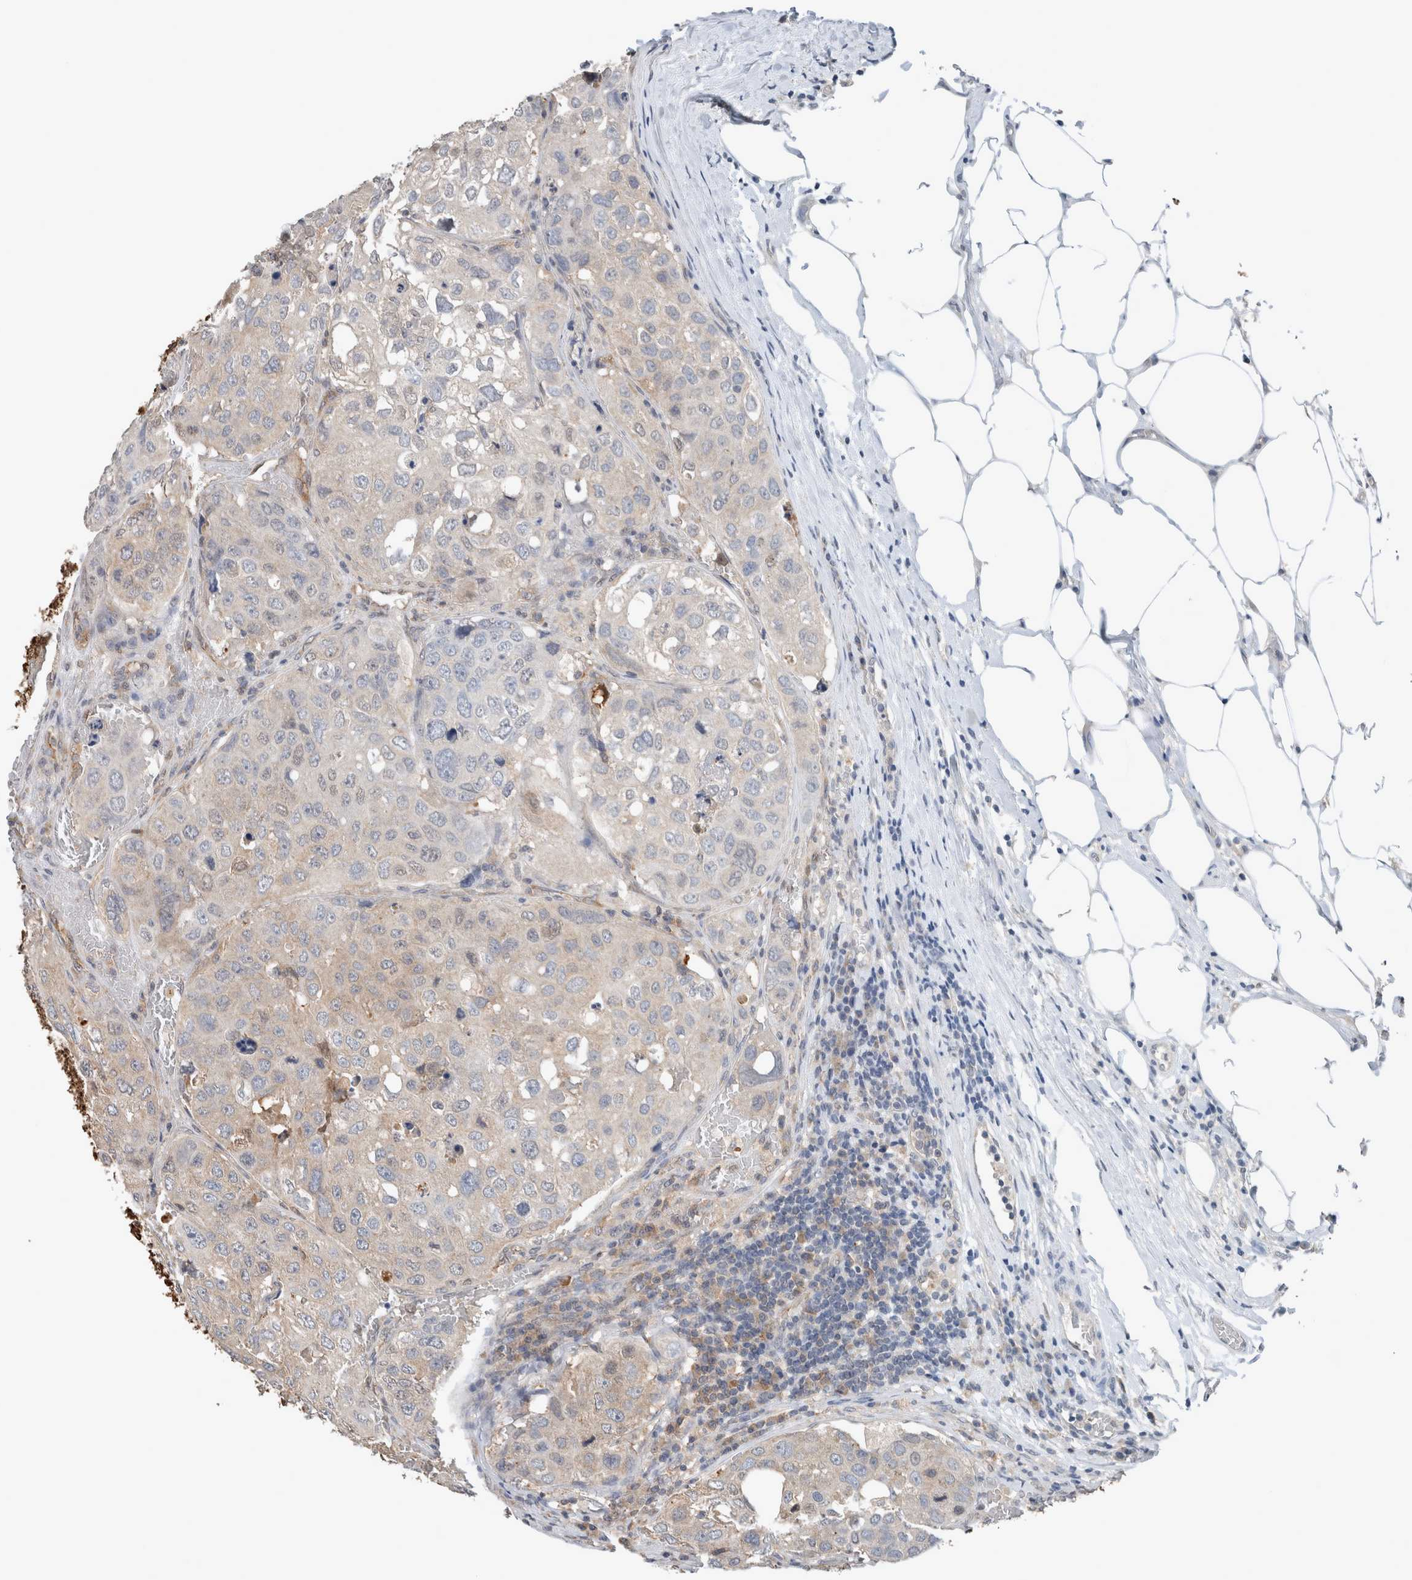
{"staining": {"intensity": "weak", "quantity": "25%-75%", "location": "cytoplasmic/membranous,nuclear"}, "tissue": "urothelial cancer", "cell_type": "Tumor cells", "image_type": "cancer", "snomed": [{"axis": "morphology", "description": "Urothelial carcinoma, High grade"}, {"axis": "topography", "description": "Lymph node"}, {"axis": "topography", "description": "Urinary bladder"}], "caption": "IHC micrograph of neoplastic tissue: urothelial cancer stained using IHC displays low levels of weak protein expression localized specifically in the cytoplasmic/membranous and nuclear of tumor cells, appearing as a cytoplasmic/membranous and nuclear brown color.", "gene": "XPNPEP1", "patient": {"sex": "male", "age": 51}}